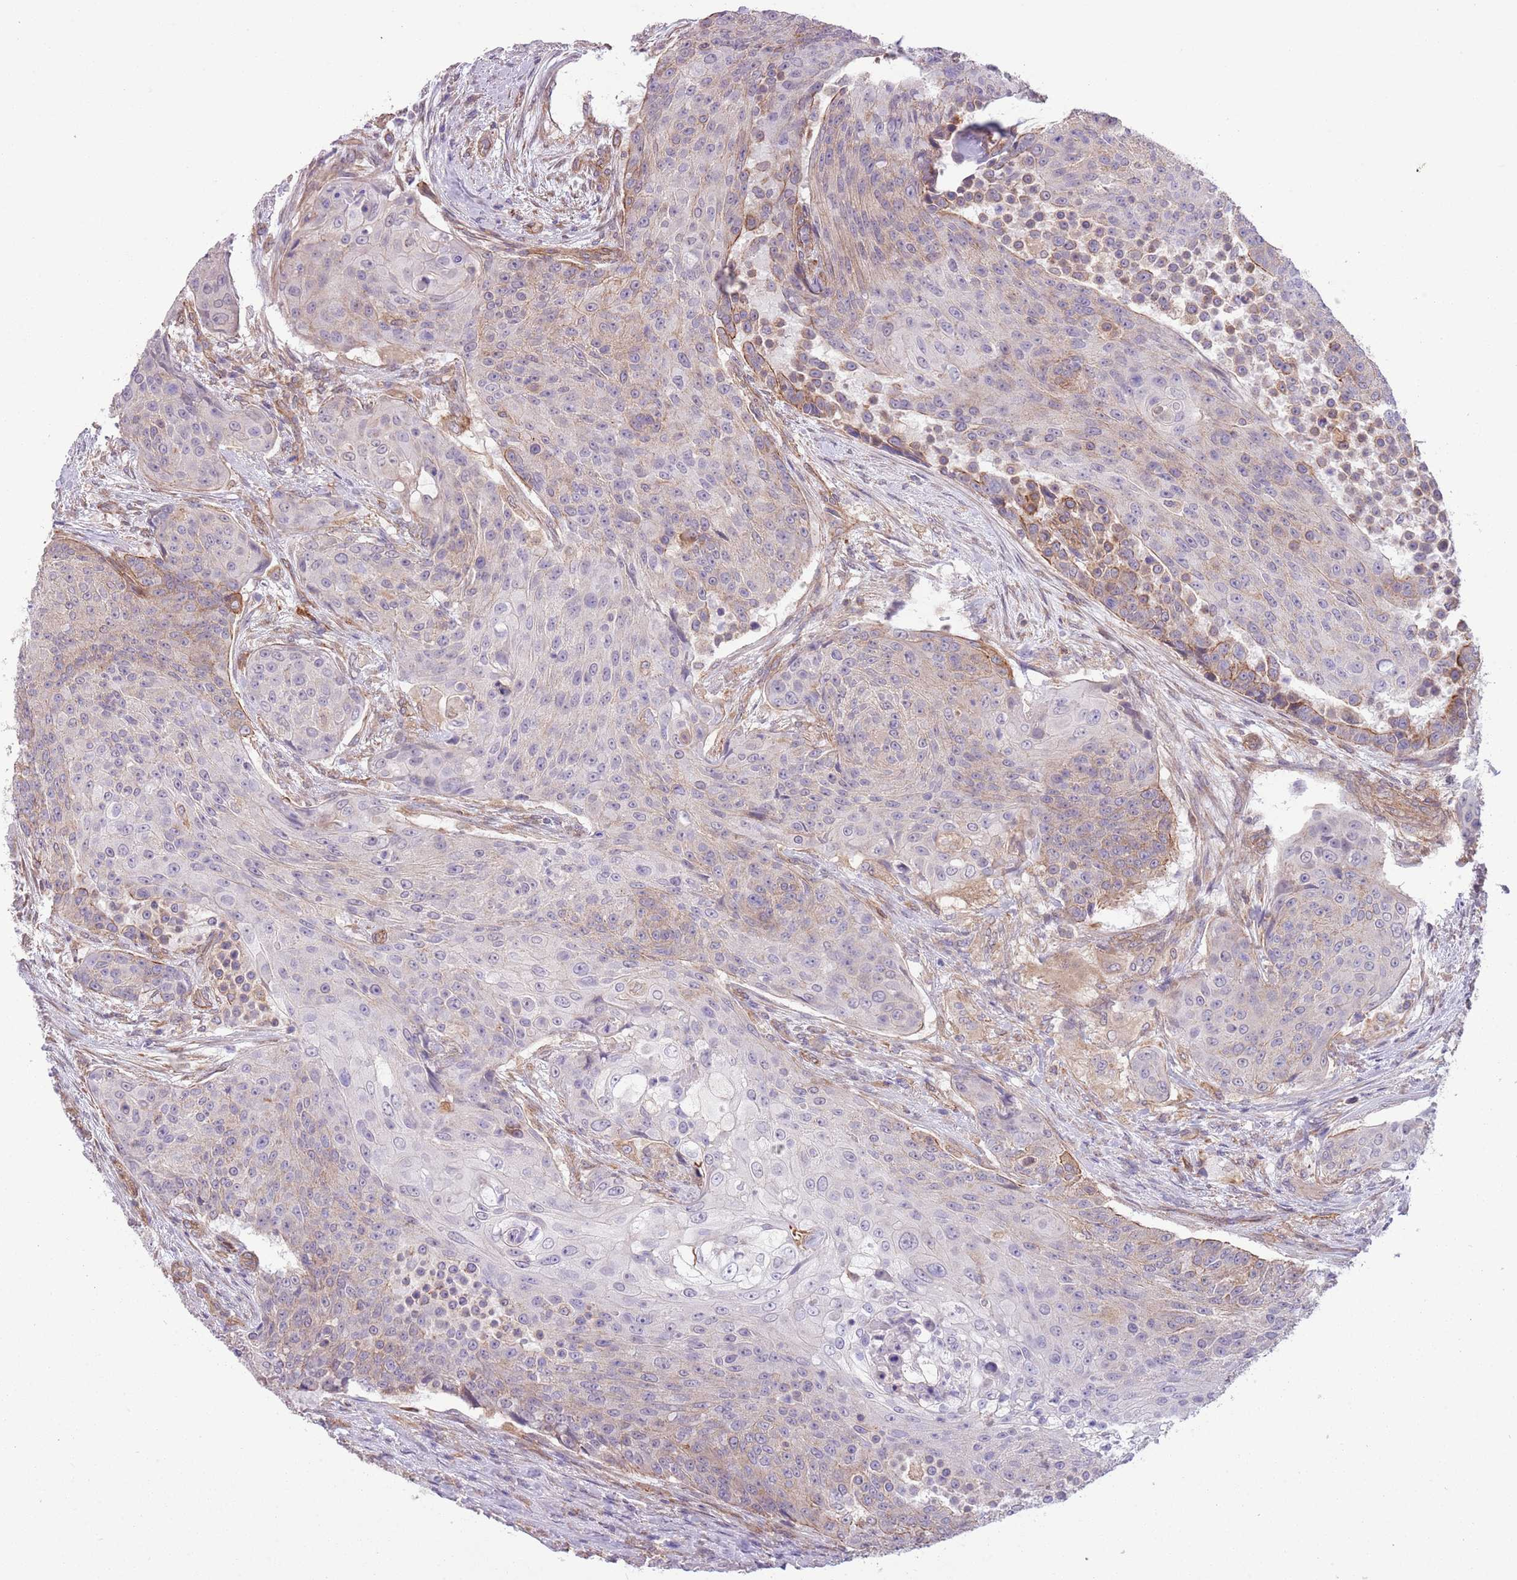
{"staining": {"intensity": "moderate", "quantity": "<25%", "location": "cytoplasmic/membranous"}, "tissue": "urothelial cancer", "cell_type": "Tumor cells", "image_type": "cancer", "snomed": [{"axis": "morphology", "description": "Urothelial carcinoma, High grade"}, {"axis": "topography", "description": "Urinary bladder"}], "caption": "High-magnification brightfield microscopy of urothelial cancer stained with DAB (brown) and counterstained with hematoxylin (blue). tumor cells exhibit moderate cytoplasmic/membranous staining is present in about<25% of cells.", "gene": "CREBZF", "patient": {"sex": "female", "age": 63}}